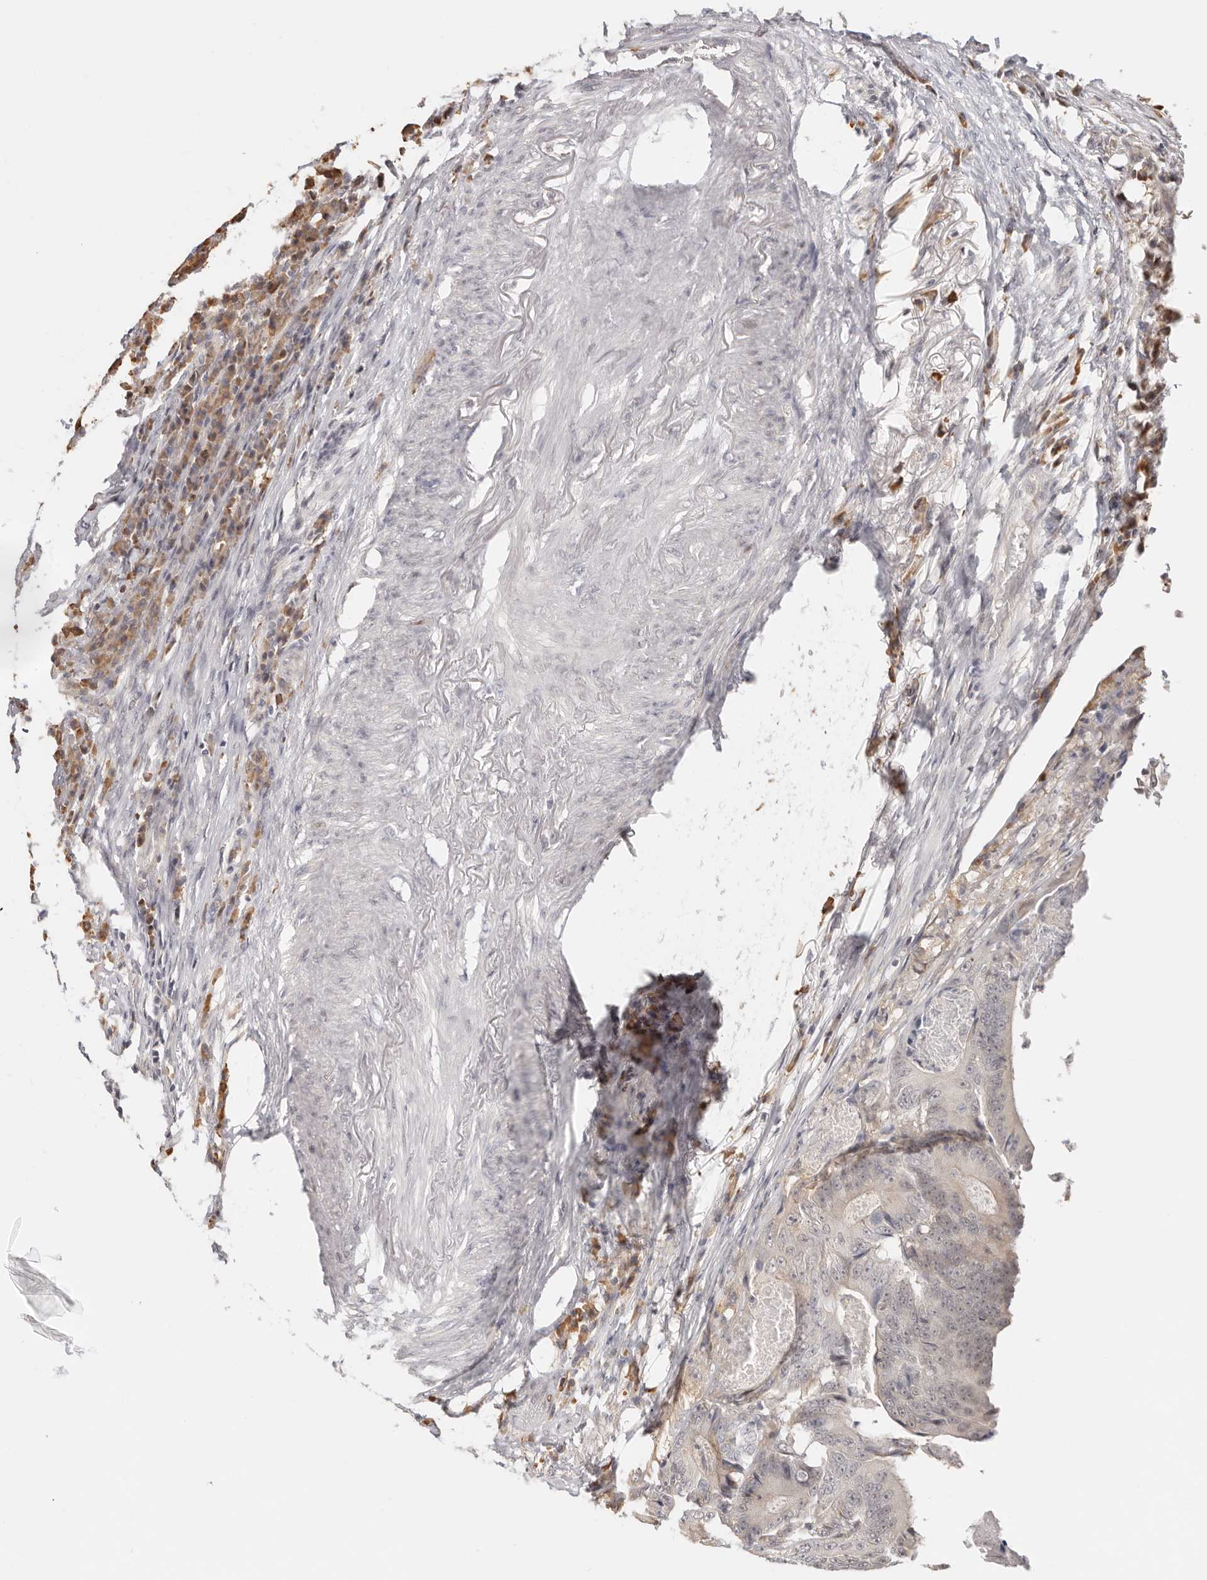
{"staining": {"intensity": "weak", "quantity": "<25%", "location": "cytoplasmic/membranous"}, "tissue": "colorectal cancer", "cell_type": "Tumor cells", "image_type": "cancer", "snomed": [{"axis": "morphology", "description": "Adenocarcinoma, NOS"}, {"axis": "topography", "description": "Colon"}], "caption": "Image shows no protein positivity in tumor cells of colorectal adenocarcinoma tissue.", "gene": "LARP7", "patient": {"sex": "male", "age": 83}}